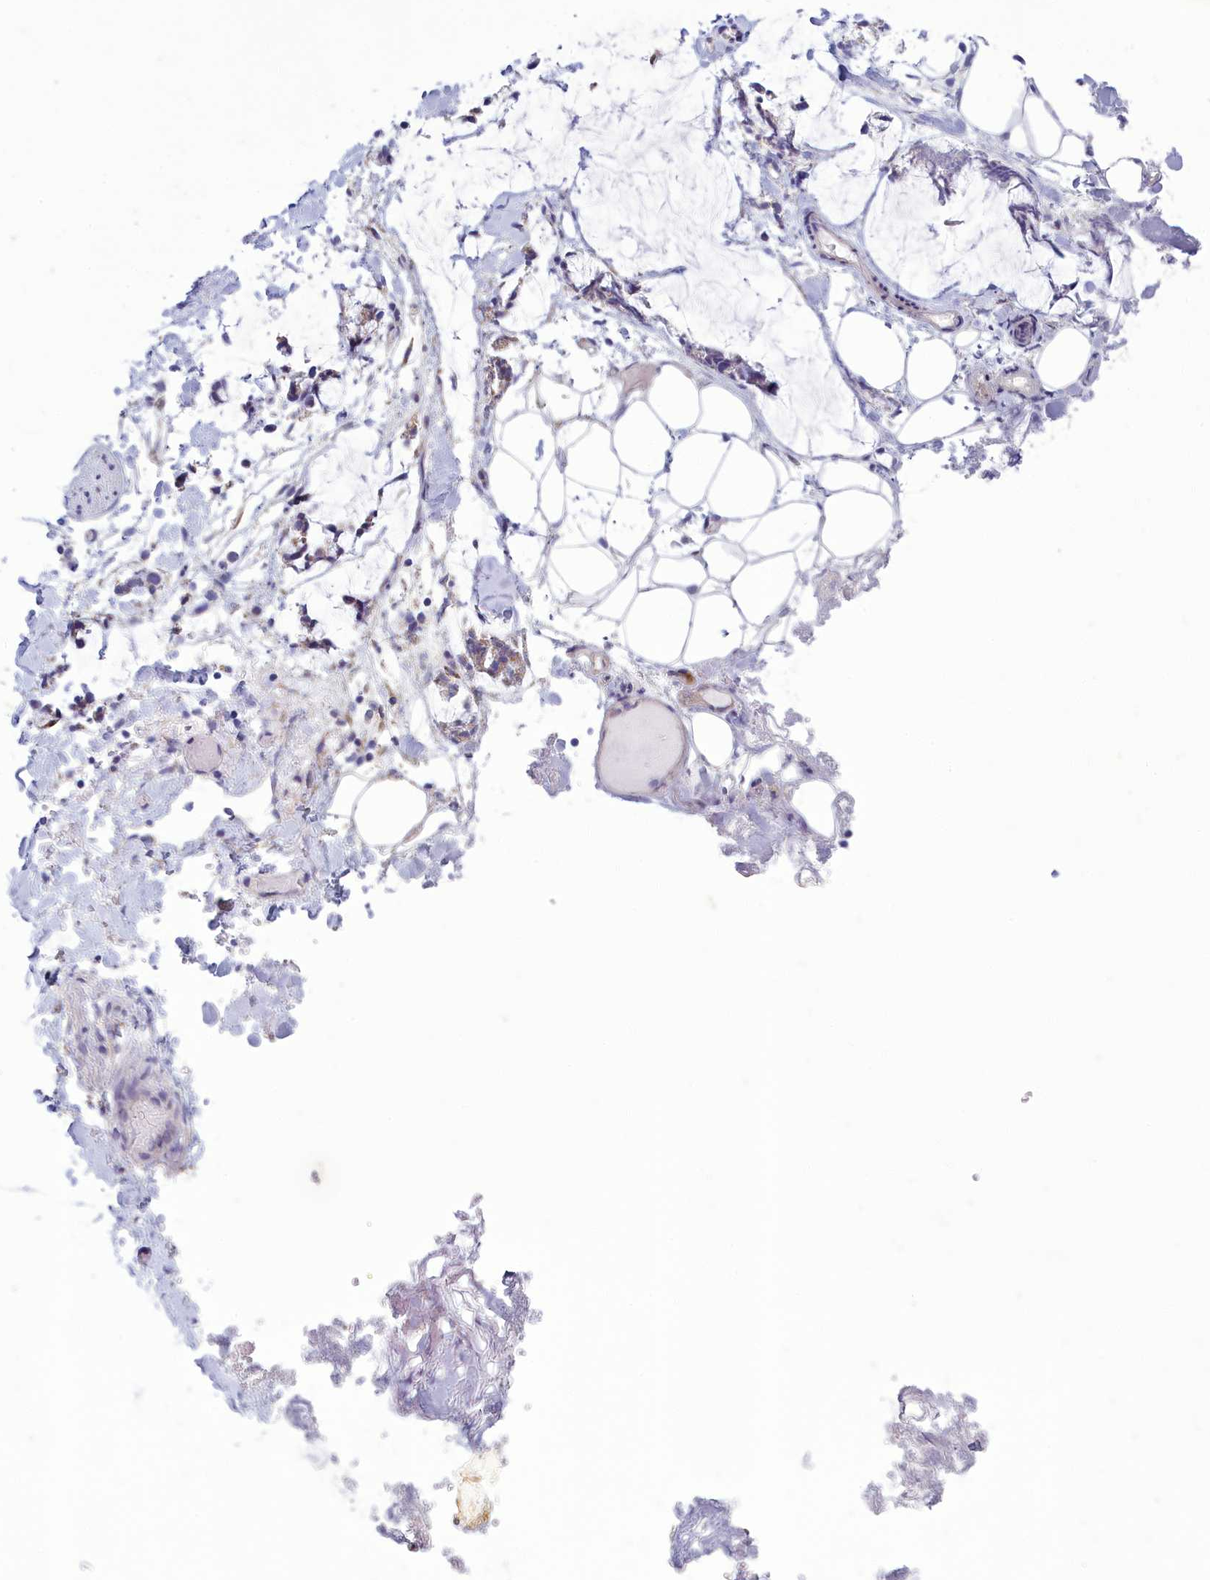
{"staining": {"intensity": "negative", "quantity": "none", "location": "none"}, "tissue": "adipose tissue", "cell_type": "Adipocytes", "image_type": "normal", "snomed": [{"axis": "morphology", "description": "Normal tissue, NOS"}, {"axis": "morphology", "description": "Adenocarcinoma, NOS"}, {"axis": "topography", "description": "Smooth muscle"}, {"axis": "topography", "description": "Colon"}], "caption": "A photomicrograph of adipose tissue stained for a protein reveals no brown staining in adipocytes.", "gene": "CENATAC", "patient": {"sex": "male", "age": 14}}